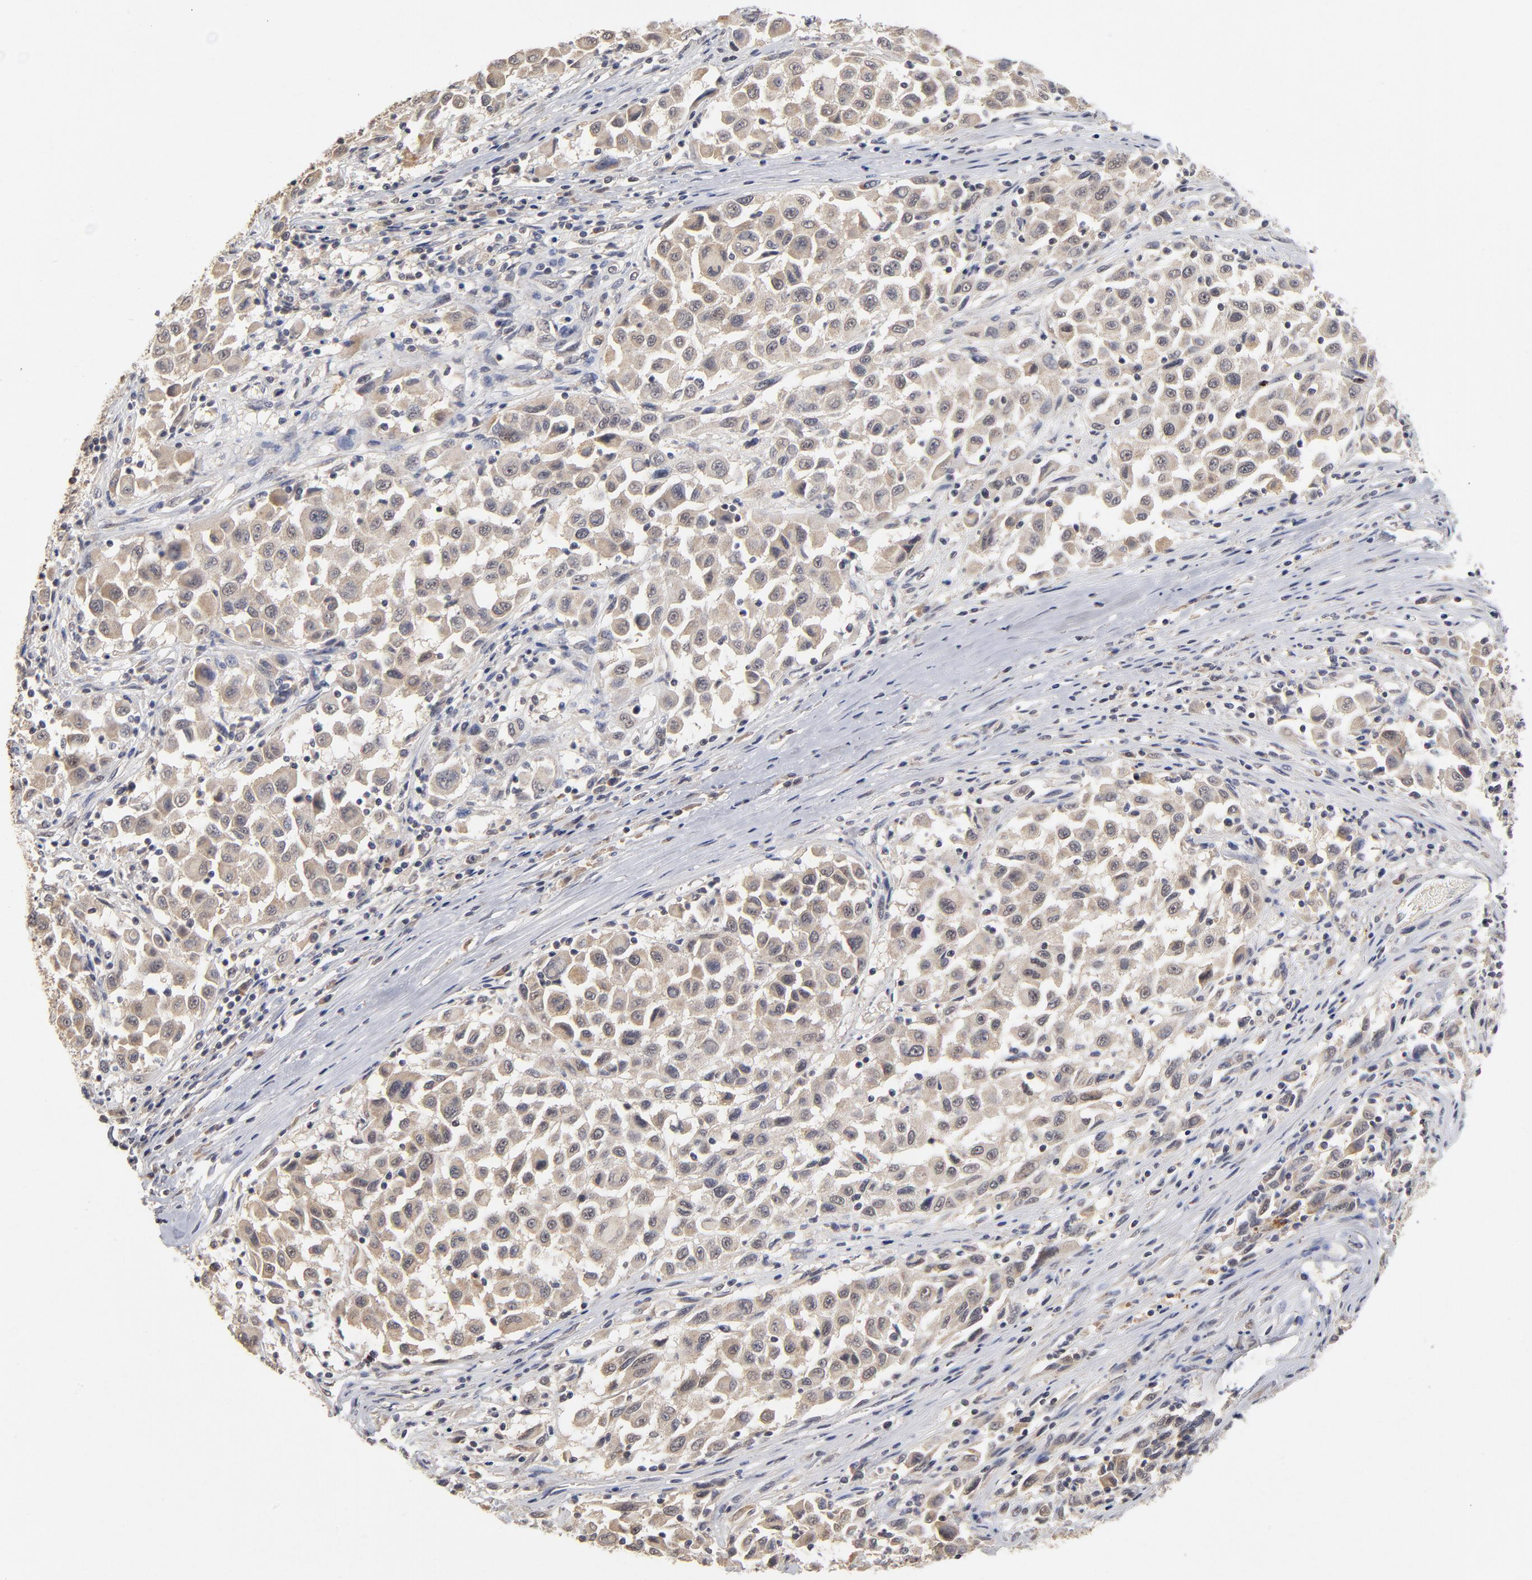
{"staining": {"intensity": "weak", "quantity": ">75%", "location": "cytoplasmic/membranous"}, "tissue": "melanoma", "cell_type": "Tumor cells", "image_type": "cancer", "snomed": [{"axis": "morphology", "description": "Malignant melanoma, Metastatic site"}, {"axis": "topography", "description": "Lymph node"}], "caption": "Approximately >75% of tumor cells in human melanoma demonstrate weak cytoplasmic/membranous protein positivity as visualized by brown immunohistochemical staining.", "gene": "WSB1", "patient": {"sex": "male", "age": 61}}